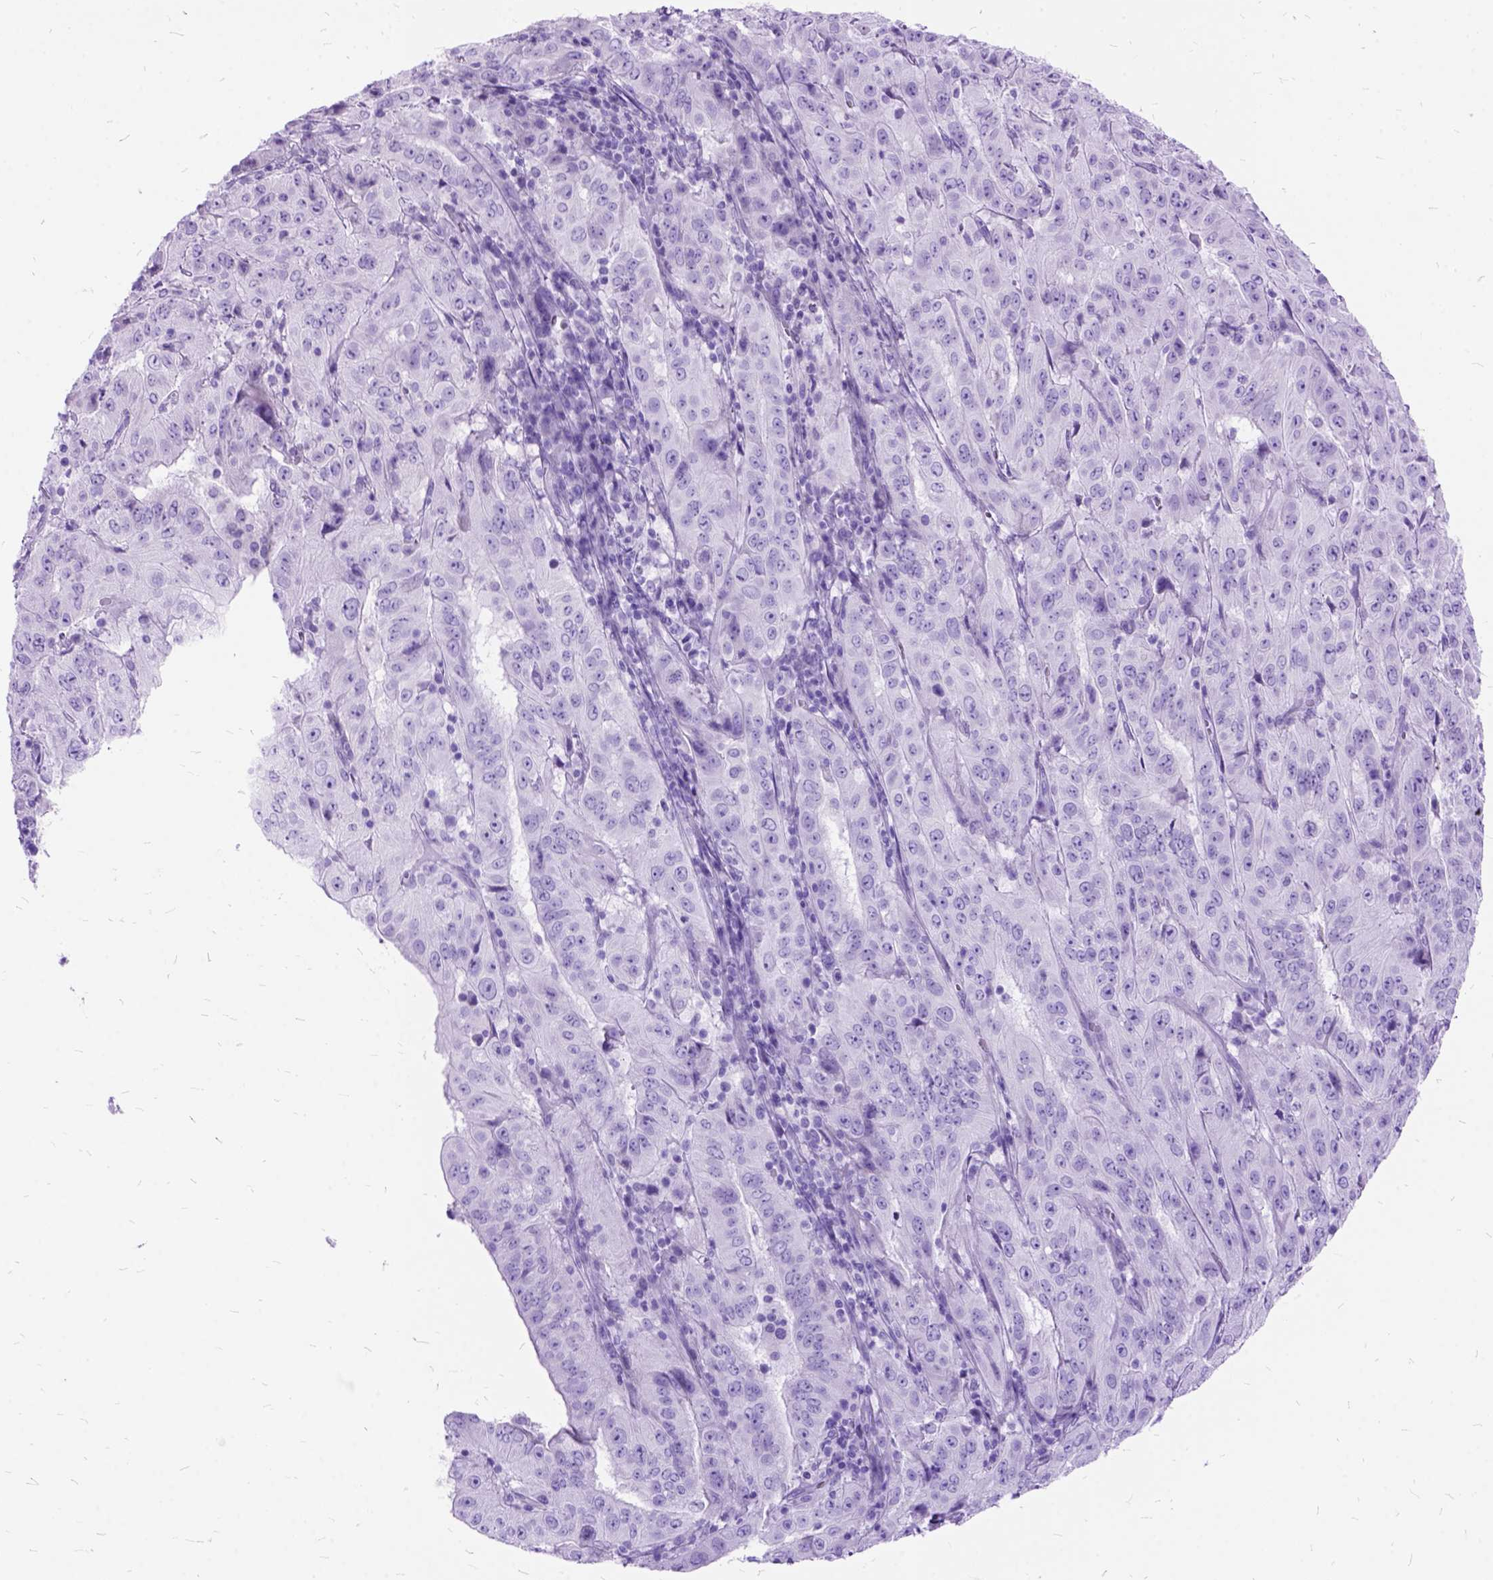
{"staining": {"intensity": "negative", "quantity": "none", "location": "none"}, "tissue": "pancreatic cancer", "cell_type": "Tumor cells", "image_type": "cancer", "snomed": [{"axis": "morphology", "description": "Adenocarcinoma, NOS"}, {"axis": "topography", "description": "Pancreas"}], "caption": "Immunohistochemical staining of adenocarcinoma (pancreatic) shows no significant staining in tumor cells.", "gene": "DNAH2", "patient": {"sex": "male", "age": 63}}